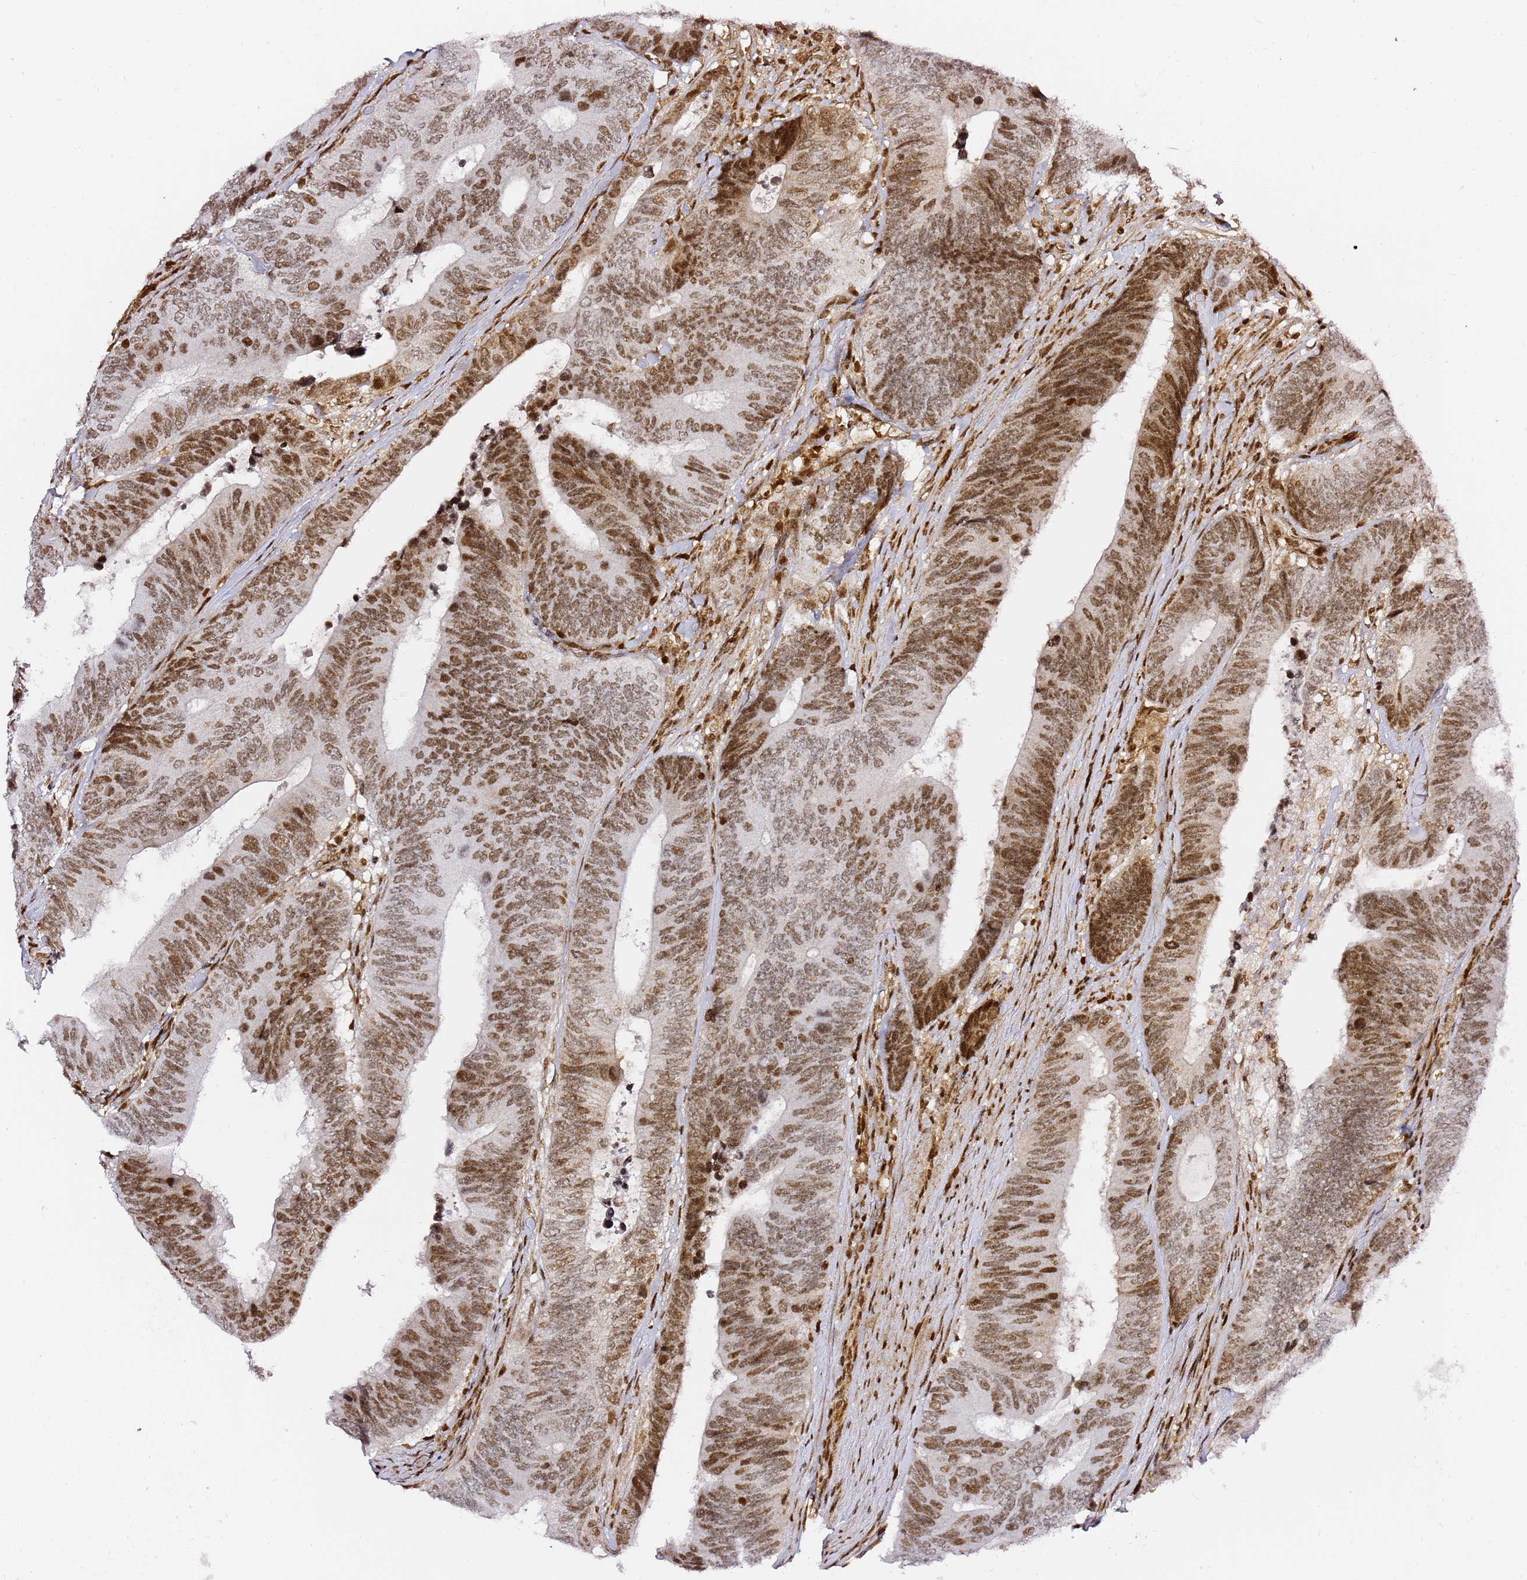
{"staining": {"intensity": "moderate", "quantity": ">75%", "location": "nuclear"}, "tissue": "colorectal cancer", "cell_type": "Tumor cells", "image_type": "cancer", "snomed": [{"axis": "morphology", "description": "Adenocarcinoma, NOS"}, {"axis": "topography", "description": "Colon"}], "caption": "There is medium levels of moderate nuclear staining in tumor cells of adenocarcinoma (colorectal), as demonstrated by immunohistochemical staining (brown color).", "gene": "GBP2", "patient": {"sex": "male", "age": 87}}